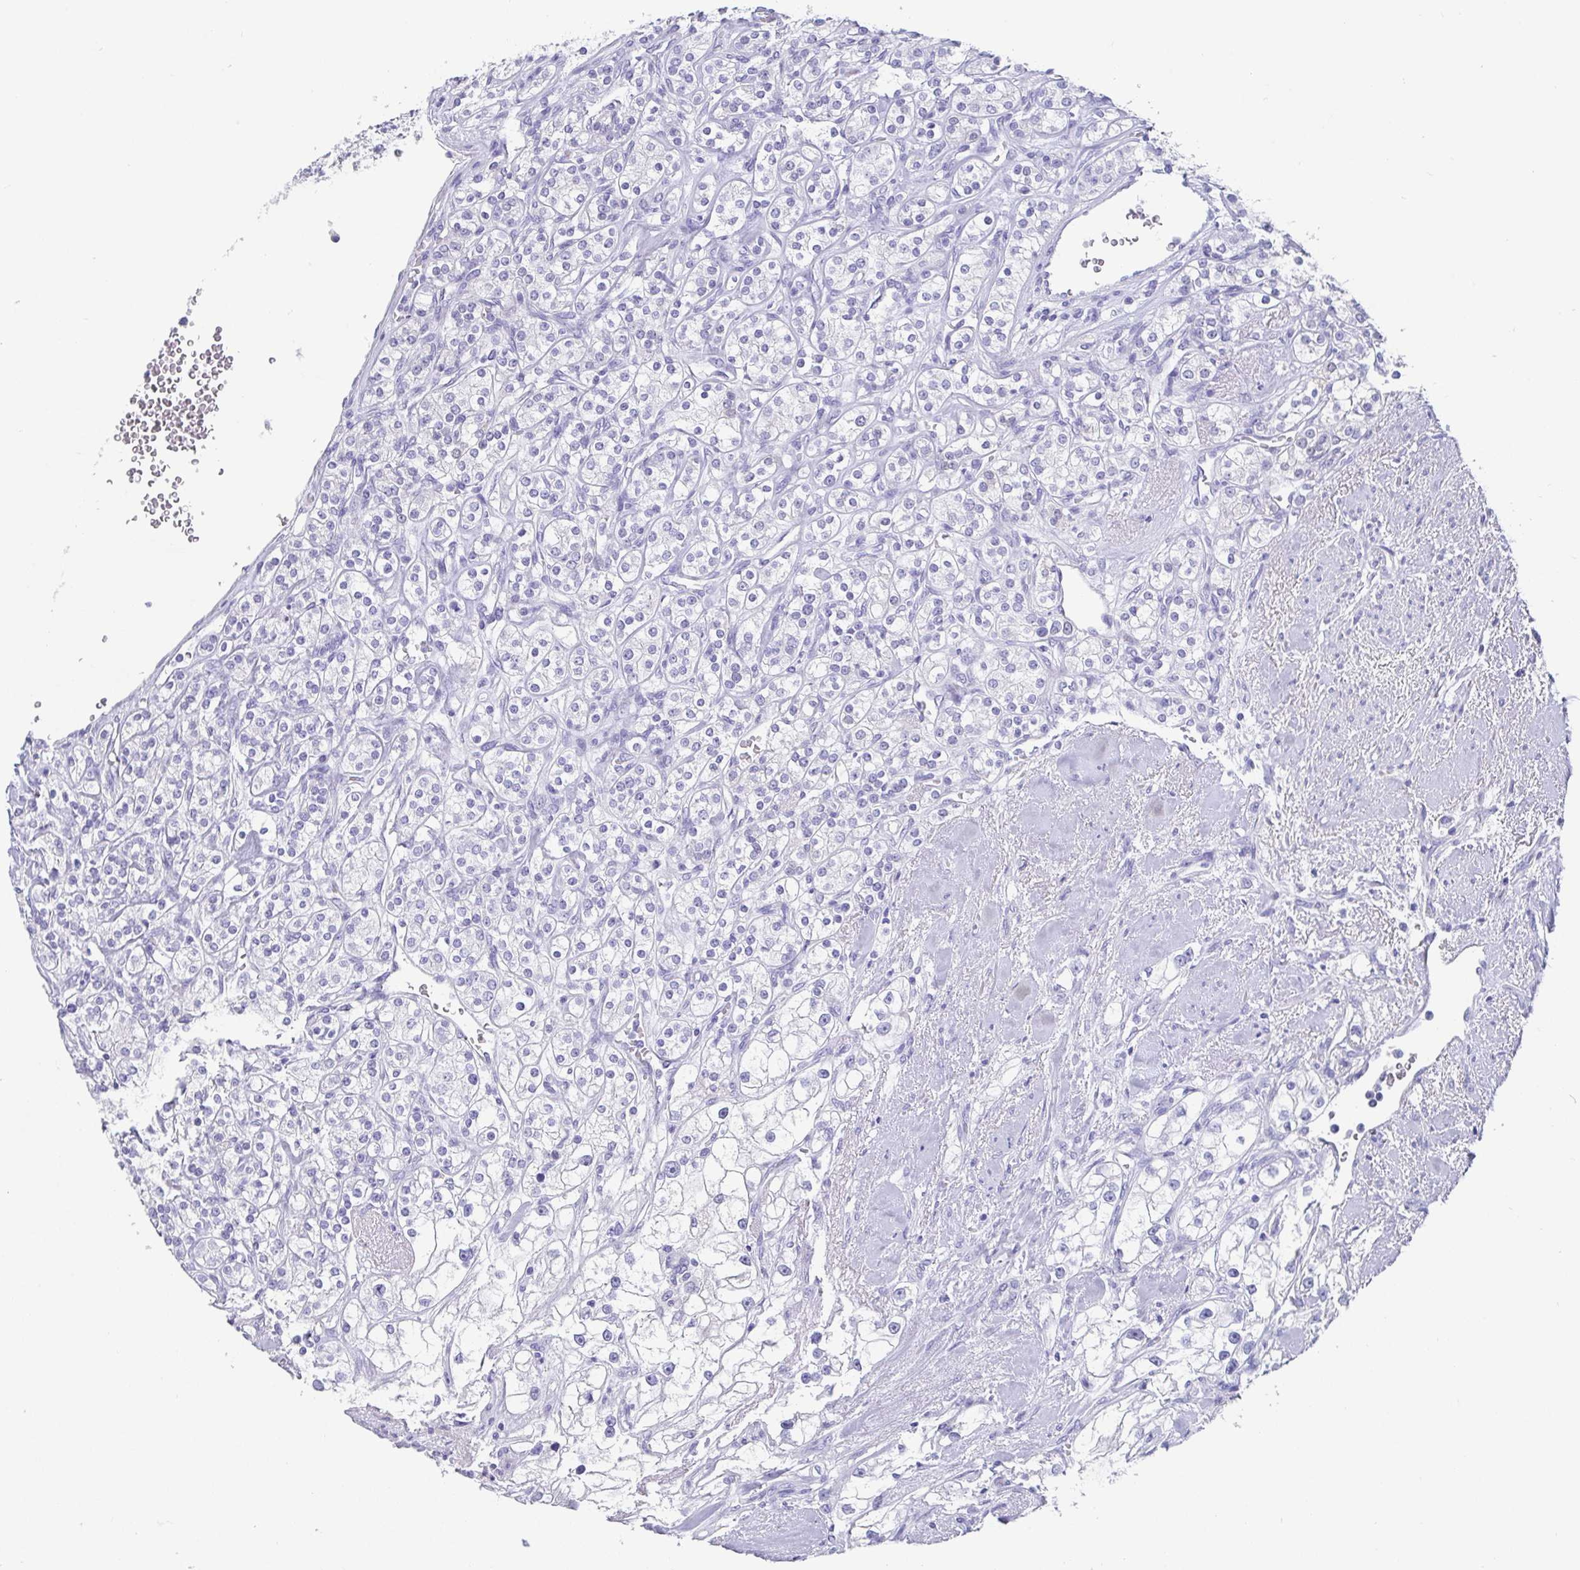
{"staining": {"intensity": "negative", "quantity": "none", "location": "none"}, "tissue": "renal cancer", "cell_type": "Tumor cells", "image_type": "cancer", "snomed": [{"axis": "morphology", "description": "Adenocarcinoma, NOS"}, {"axis": "topography", "description": "Kidney"}], "caption": "Tumor cells show no significant protein staining in adenocarcinoma (renal).", "gene": "SCGN", "patient": {"sex": "male", "age": 77}}